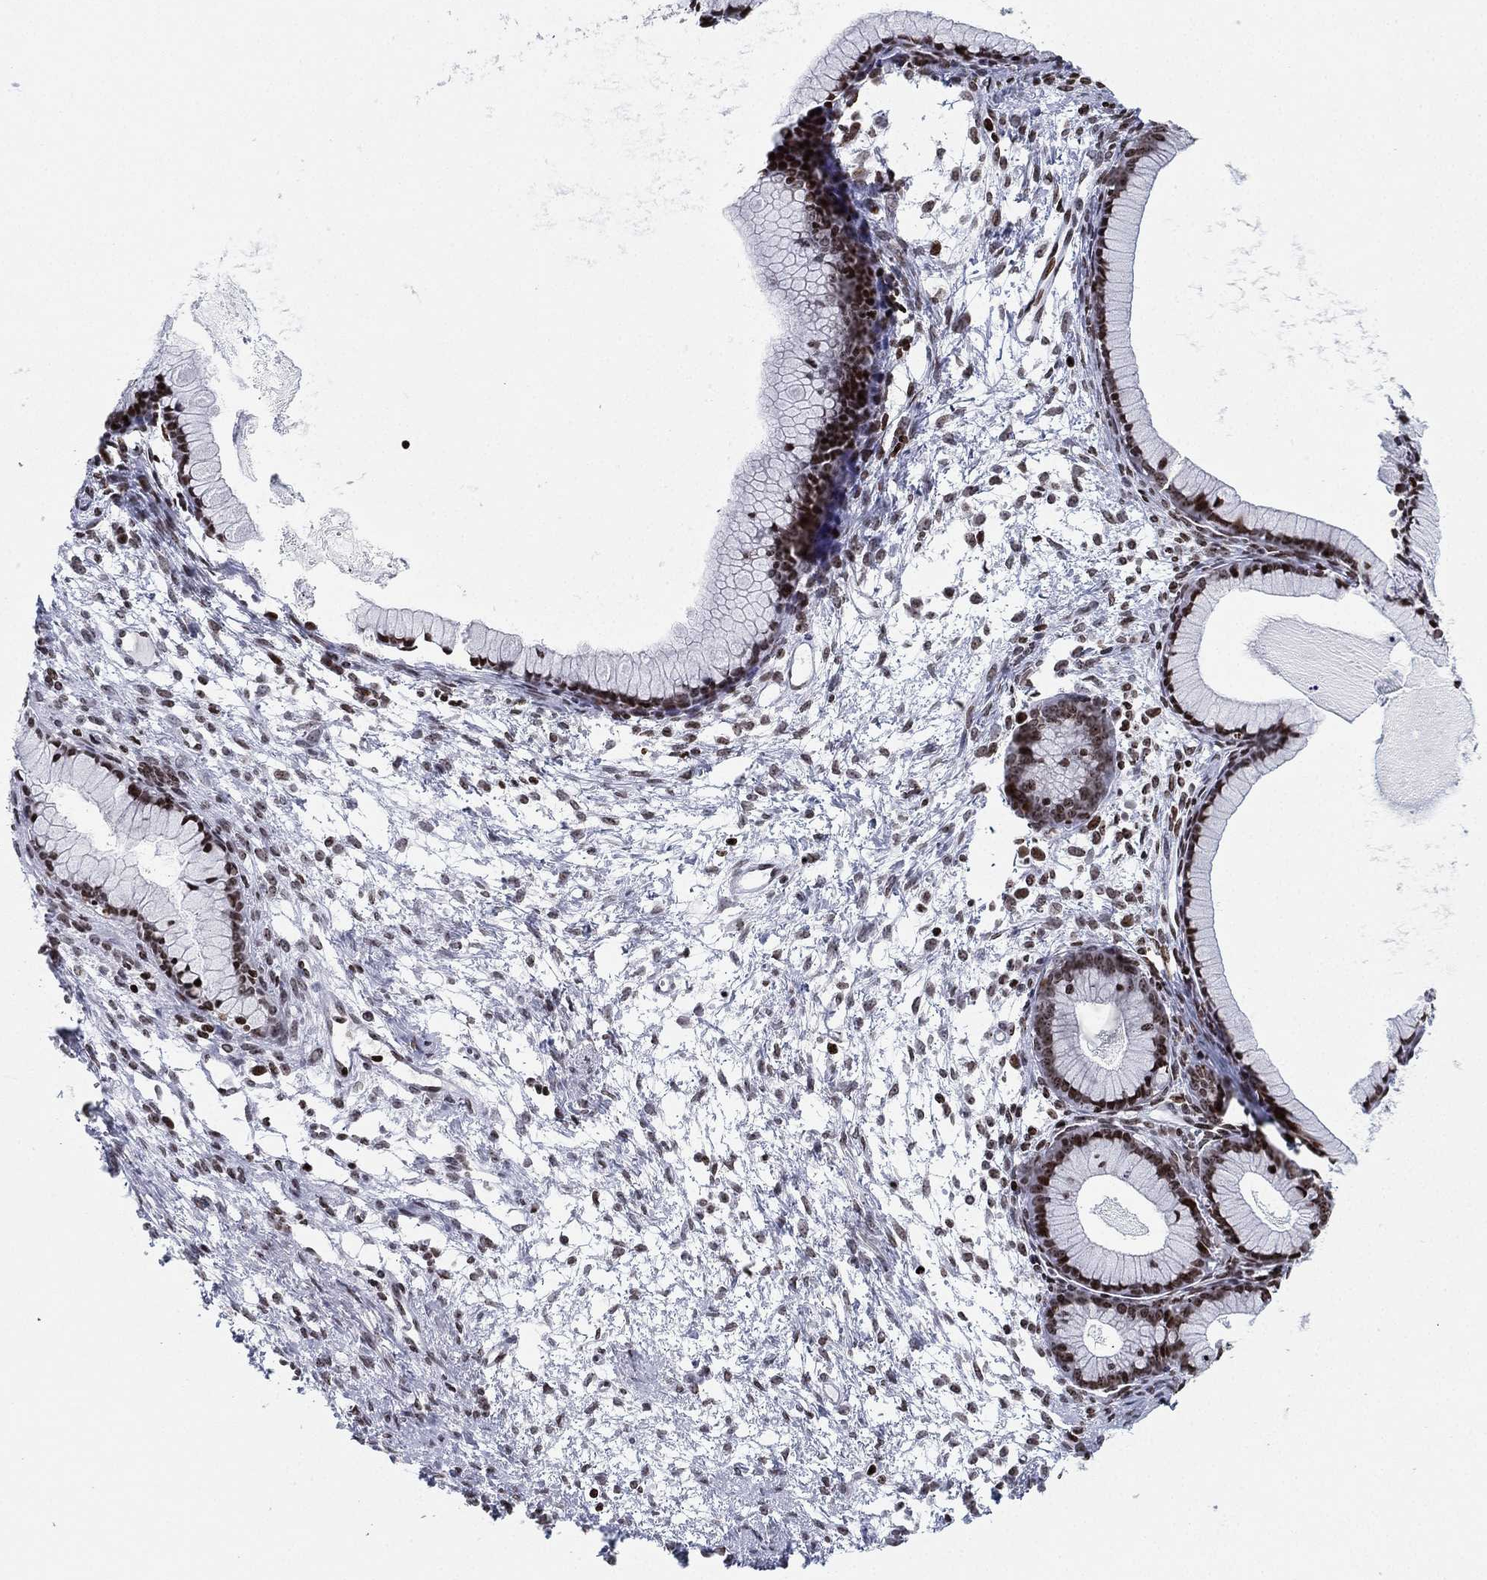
{"staining": {"intensity": "moderate", "quantity": ">75%", "location": "nuclear"}, "tissue": "ovarian cancer", "cell_type": "Tumor cells", "image_type": "cancer", "snomed": [{"axis": "morphology", "description": "Cystadenocarcinoma, mucinous, NOS"}, {"axis": "topography", "description": "Ovary"}], "caption": "Ovarian cancer (mucinous cystadenocarcinoma) was stained to show a protein in brown. There is medium levels of moderate nuclear positivity in approximately >75% of tumor cells. (Brightfield microscopy of DAB IHC at high magnification).", "gene": "MFSD14A", "patient": {"sex": "female", "age": 41}}